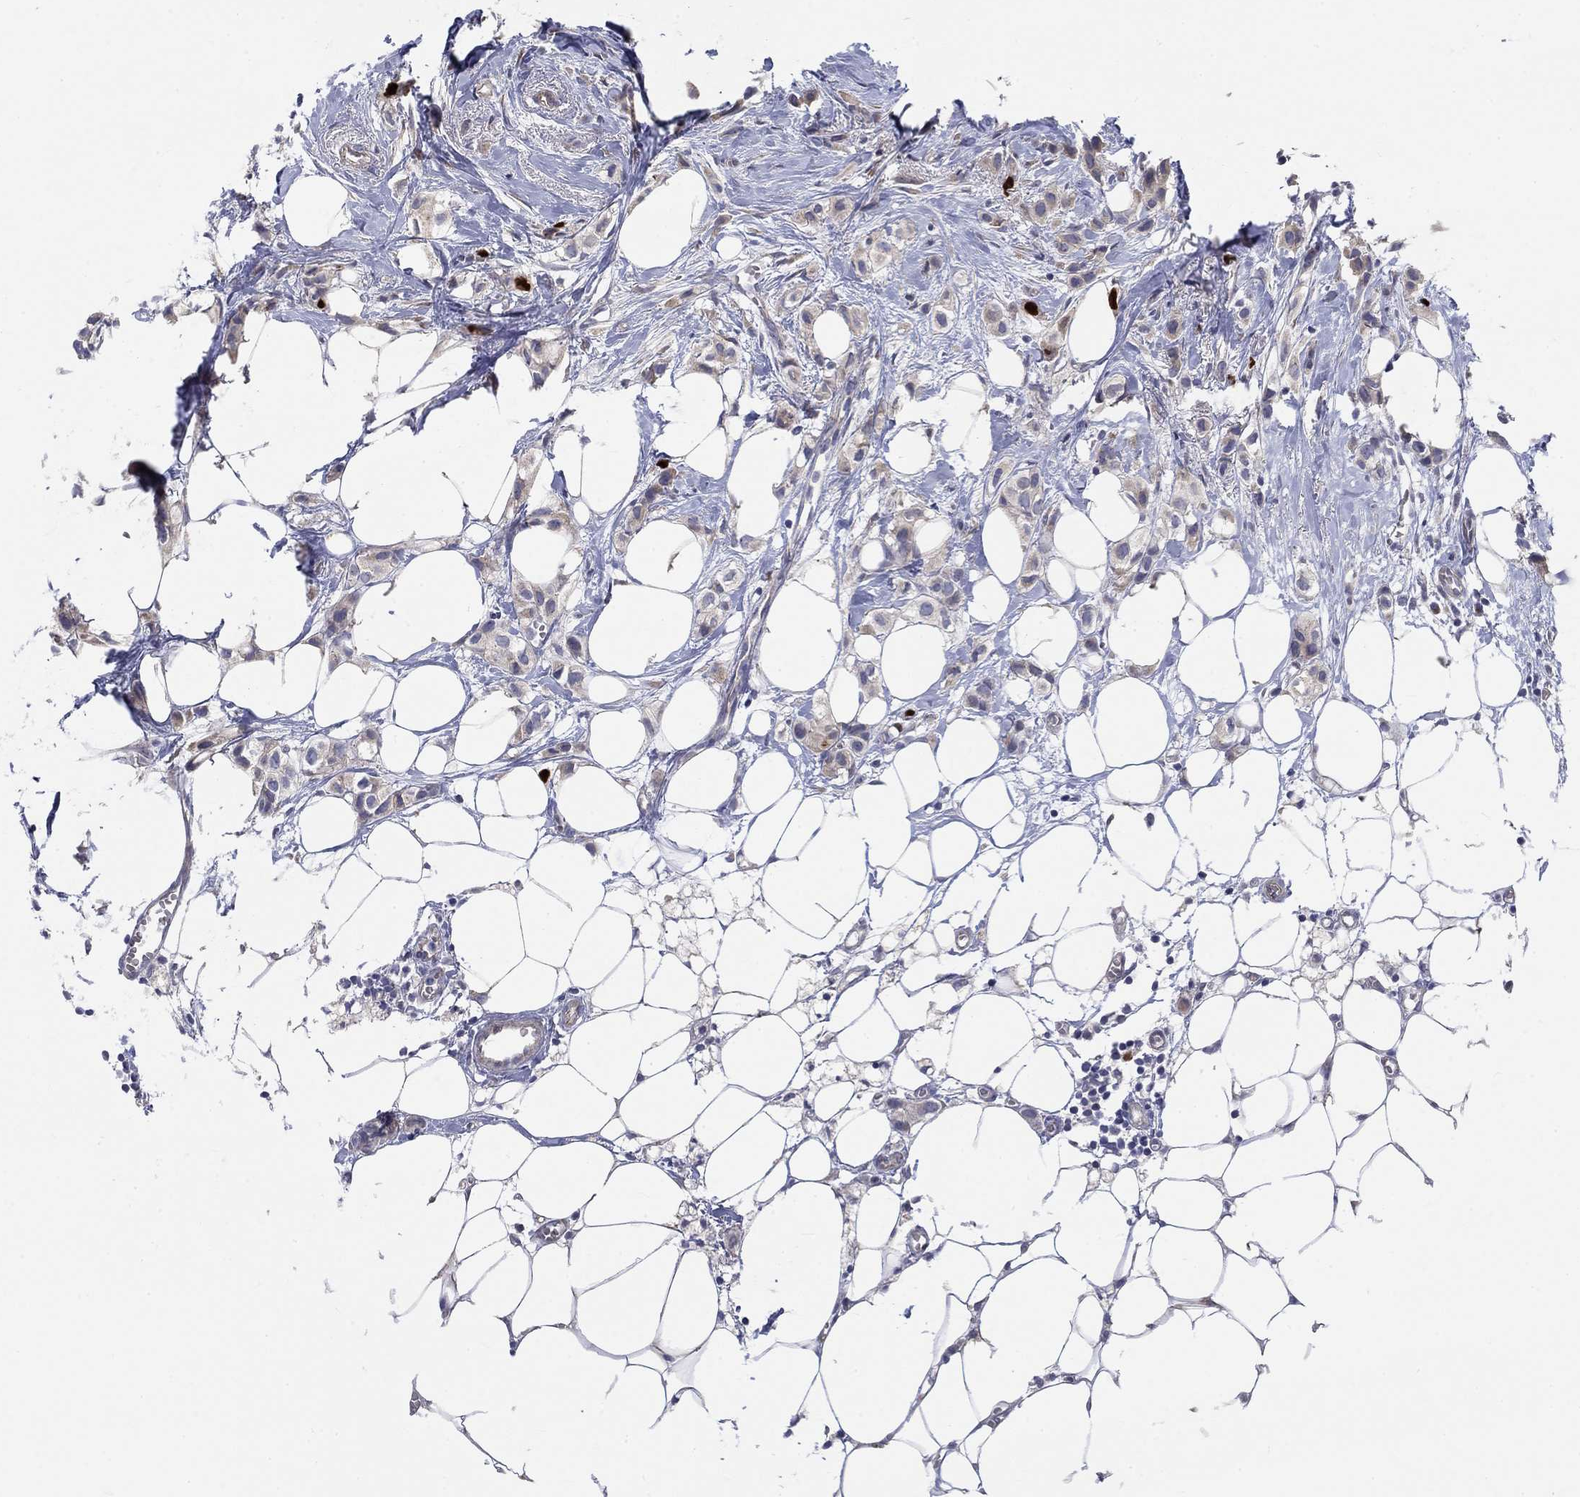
{"staining": {"intensity": "strong", "quantity": "<25%", "location": "nuclear"}, "tissue": "breast cancer", "cell_type": "Tumor cells", "image_type": "cancer", "snomed": [{"axis": "morphology", "description": "Duct carcinoma"}, {"axis": "topography", "description": "Breast"}], "caption": "Breast cancer stained with a protein marker exhibits strong staining in tumor cells.", "gene": "PRC1", "patient": {"sex": "female", "age": 85}}